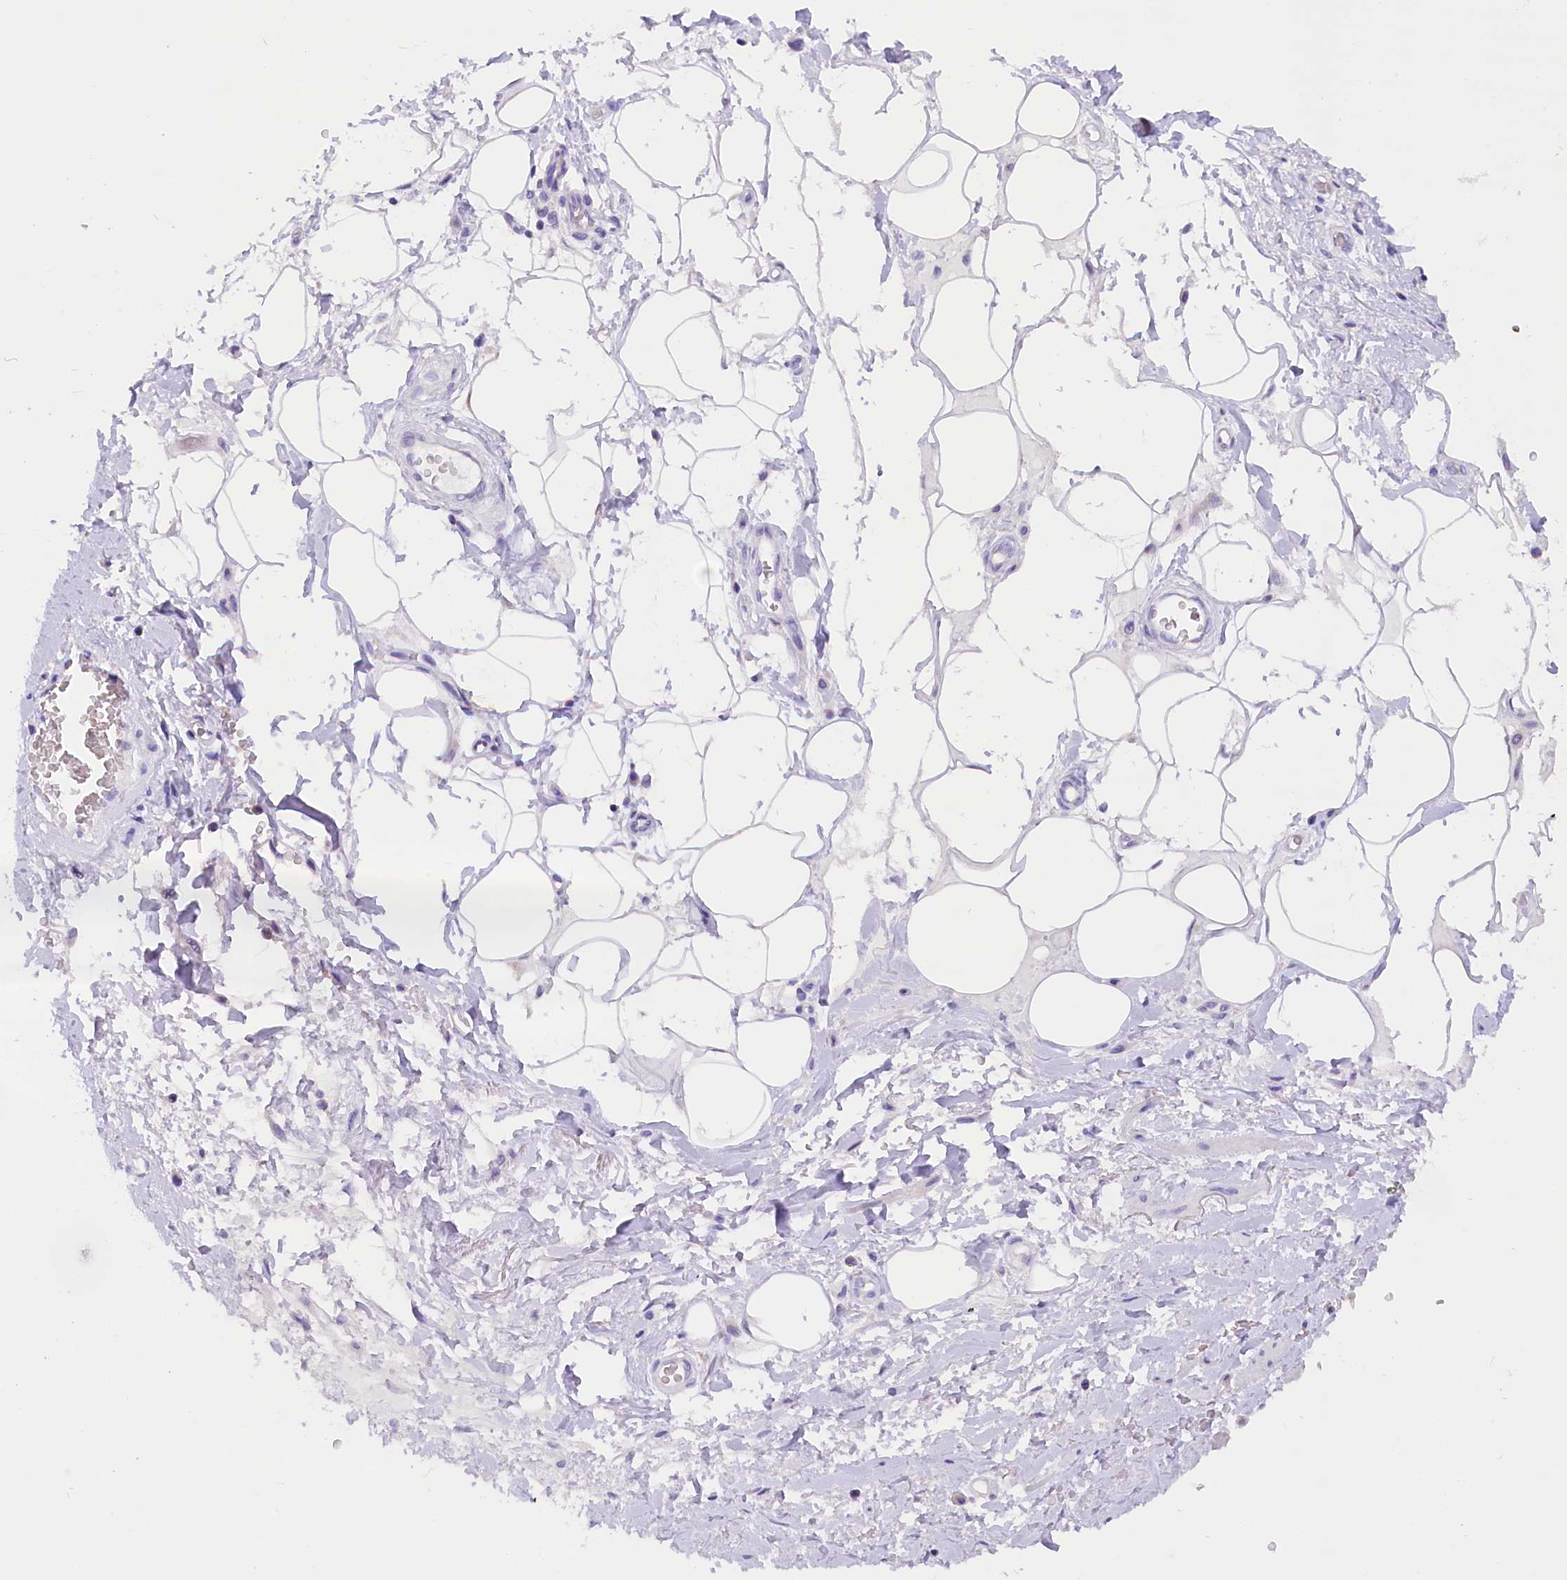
{"staining": {"intensity": "negative", "quantity": "none", "location": "none"}, "tissue": "adipose tissue", "cell_type": "Adipocytes", "image_type": "normal", "snomed": [{"axis": "morphology", "description": "Normal tissue, NOS"}, {"axis": "morphology", "description": "Adenocarcinoma, NOS"}, {"axis": "topography", "description": "Rectum"}, {"axis": "topography", "description": "Vagina"}, {"axis": "topography", "description": "Peripheral nerve tissue"}], "caption": "Adipocytes show no significant staining in benign adipose tissue. (DAB (3,3'-diaminobenzidine) IHC with hematoxylin counter stain).", "gene": "ABAT", "patient": {"sex": "female", "age": 71}}